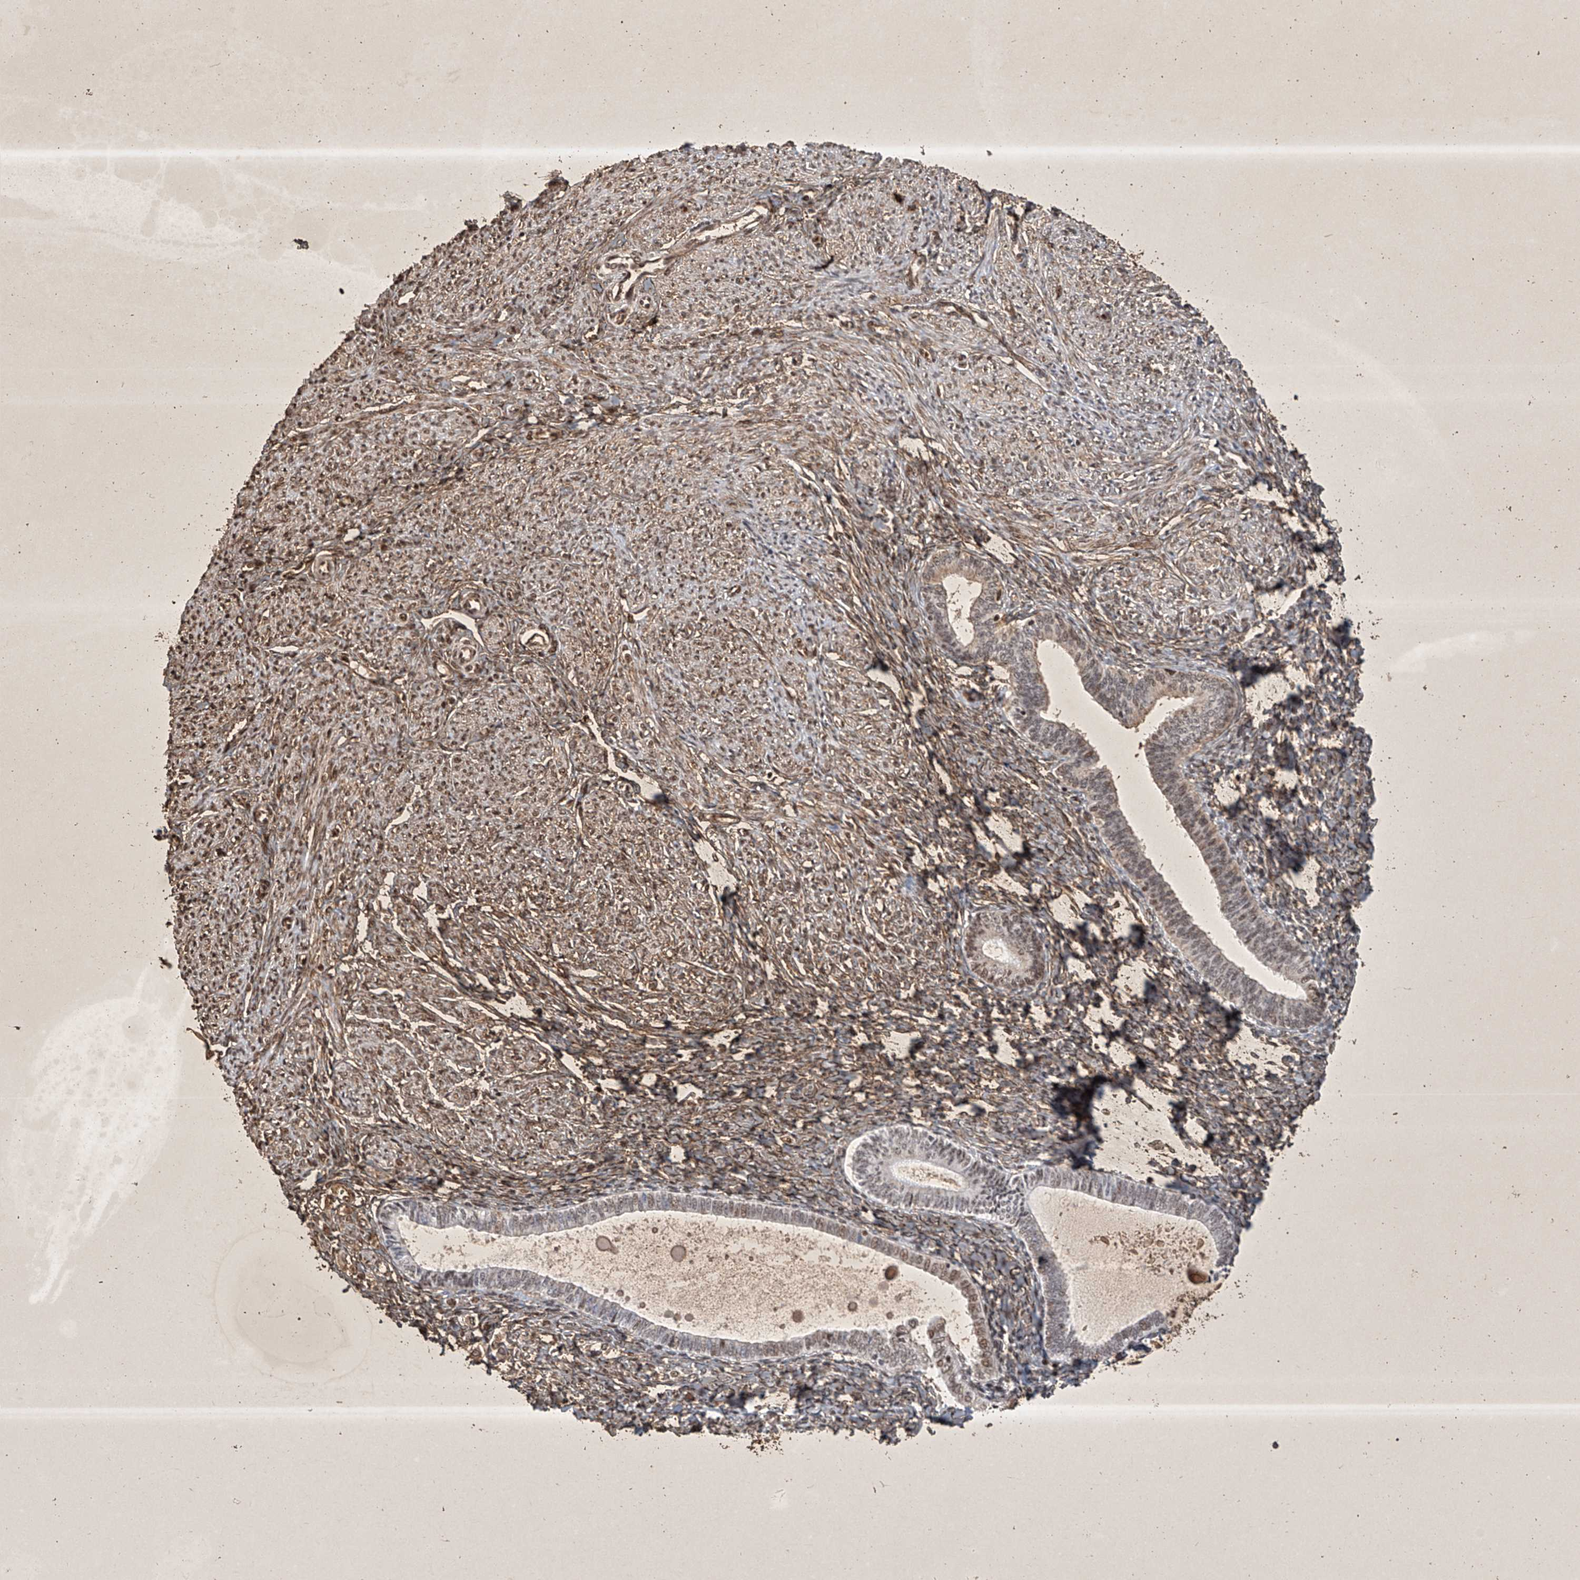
{"staining": {"intensity": "moderate", "quantity": "25%-75%", "location": "nuclear"}, "tissue": "endometrium", "cell_type": "Cells in endometrial stroma", "image_type": "normal", "snomed": [{"axis": "morphology", "description": "Normal tissue, NOS"}, {"axis": "topography", "description": "Endometrium"}], "caption": "Protein staining of unremarkable endometrium exhibits moderate nuclear staining in about 25%-75% of cells in endometrial stroma.", "gene": "ZNF470", "patient": {"sex": "female", "age": 72}}